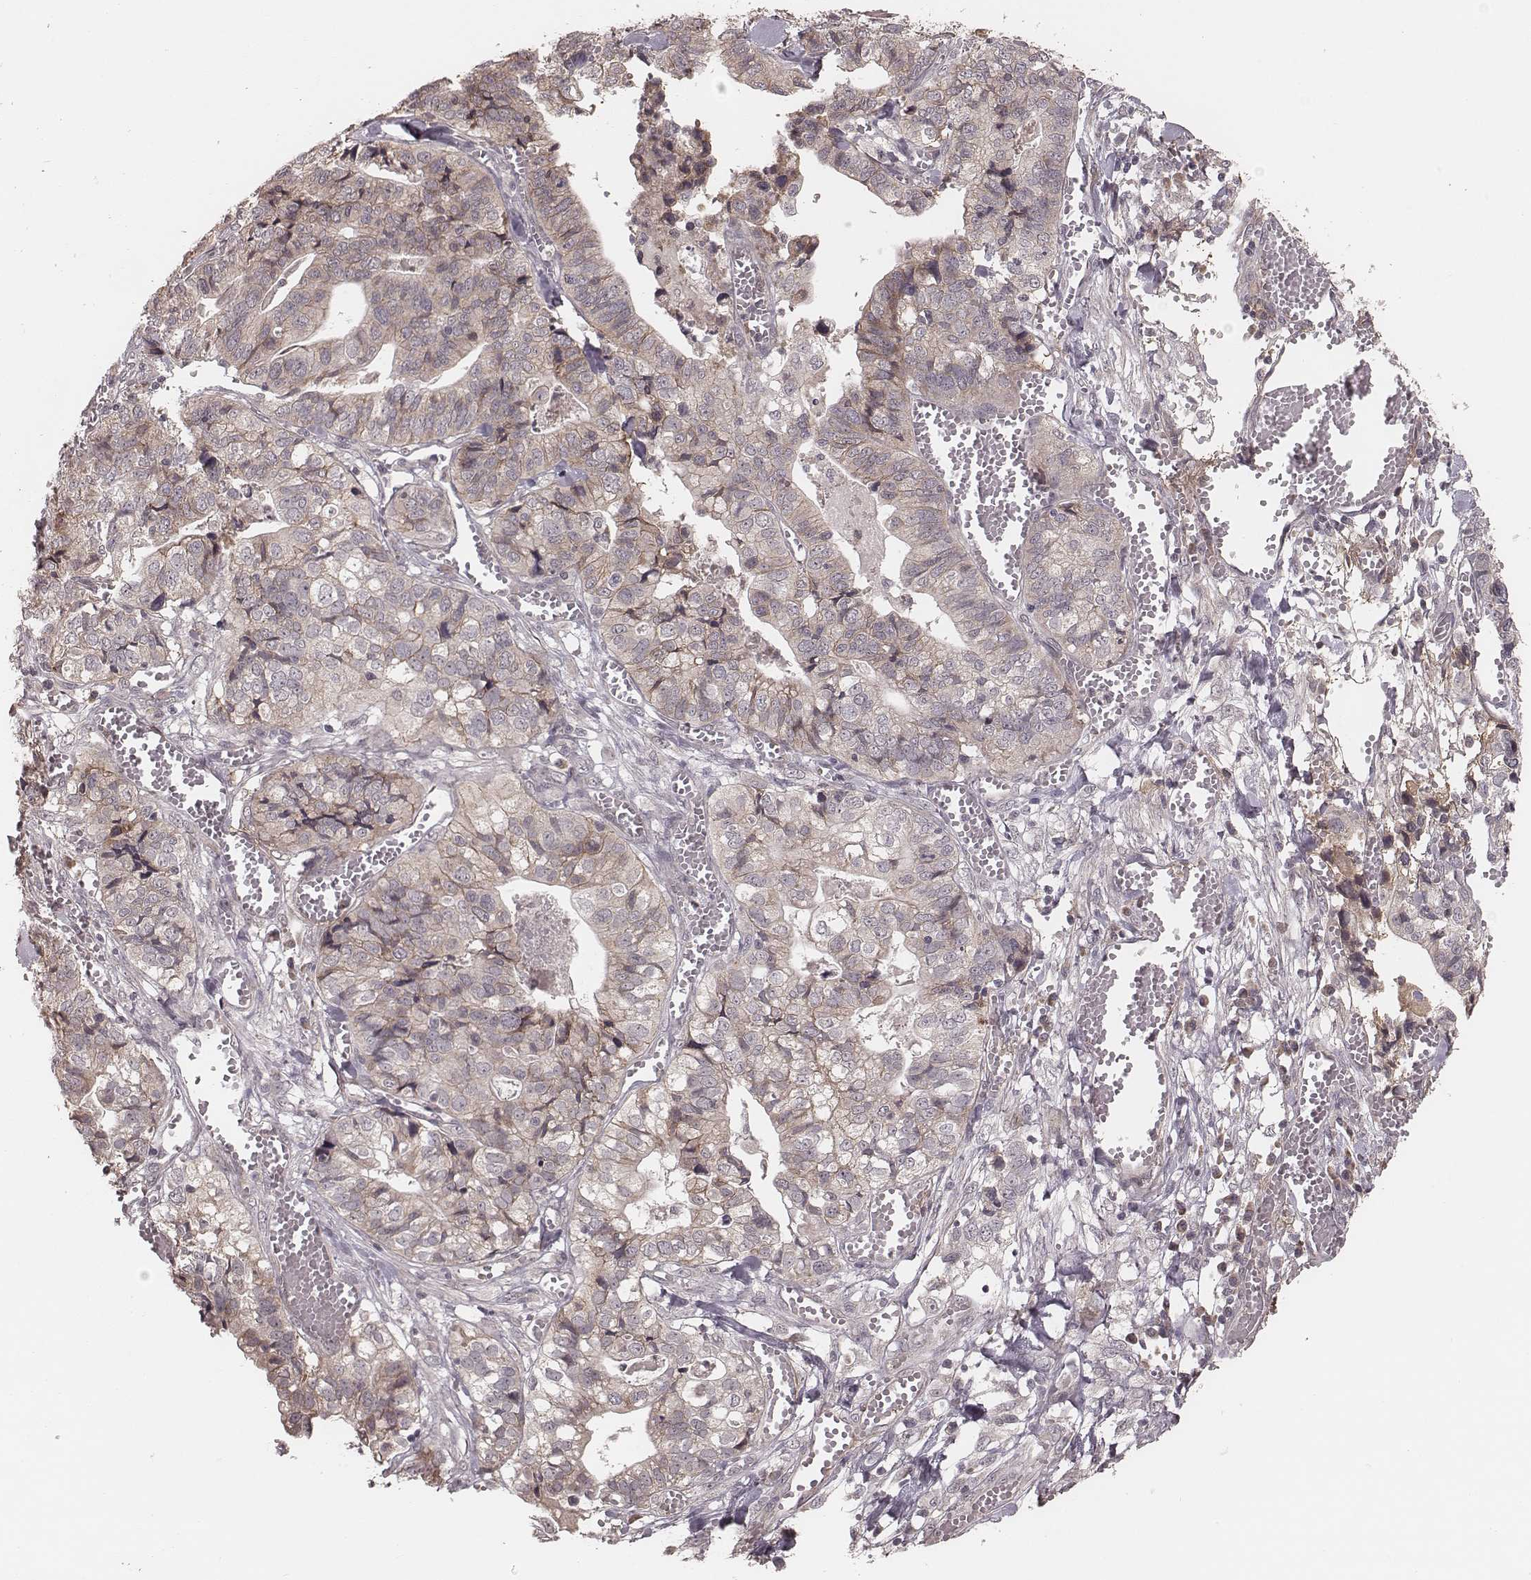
{"staining": {"intensity": "weak", "quantity": "<25%", "location": "cytoplasmic/membranous"}, "tissue": "stomach cancer", "cell_type": "Tumor cells", "image_type": "cancer", "snomed": [{"axis": "morphology", "description": "Adenocarcinoma, NOS"}, {"axis": "topography", "description": "Stomach, upper"}], "caption": "Stomach adenocarcinoma was stained to show a protein in brown. There is no significant staining in tumor cells.", "gene": "IL5", "patient": {"sex": "female", "age": 67}}